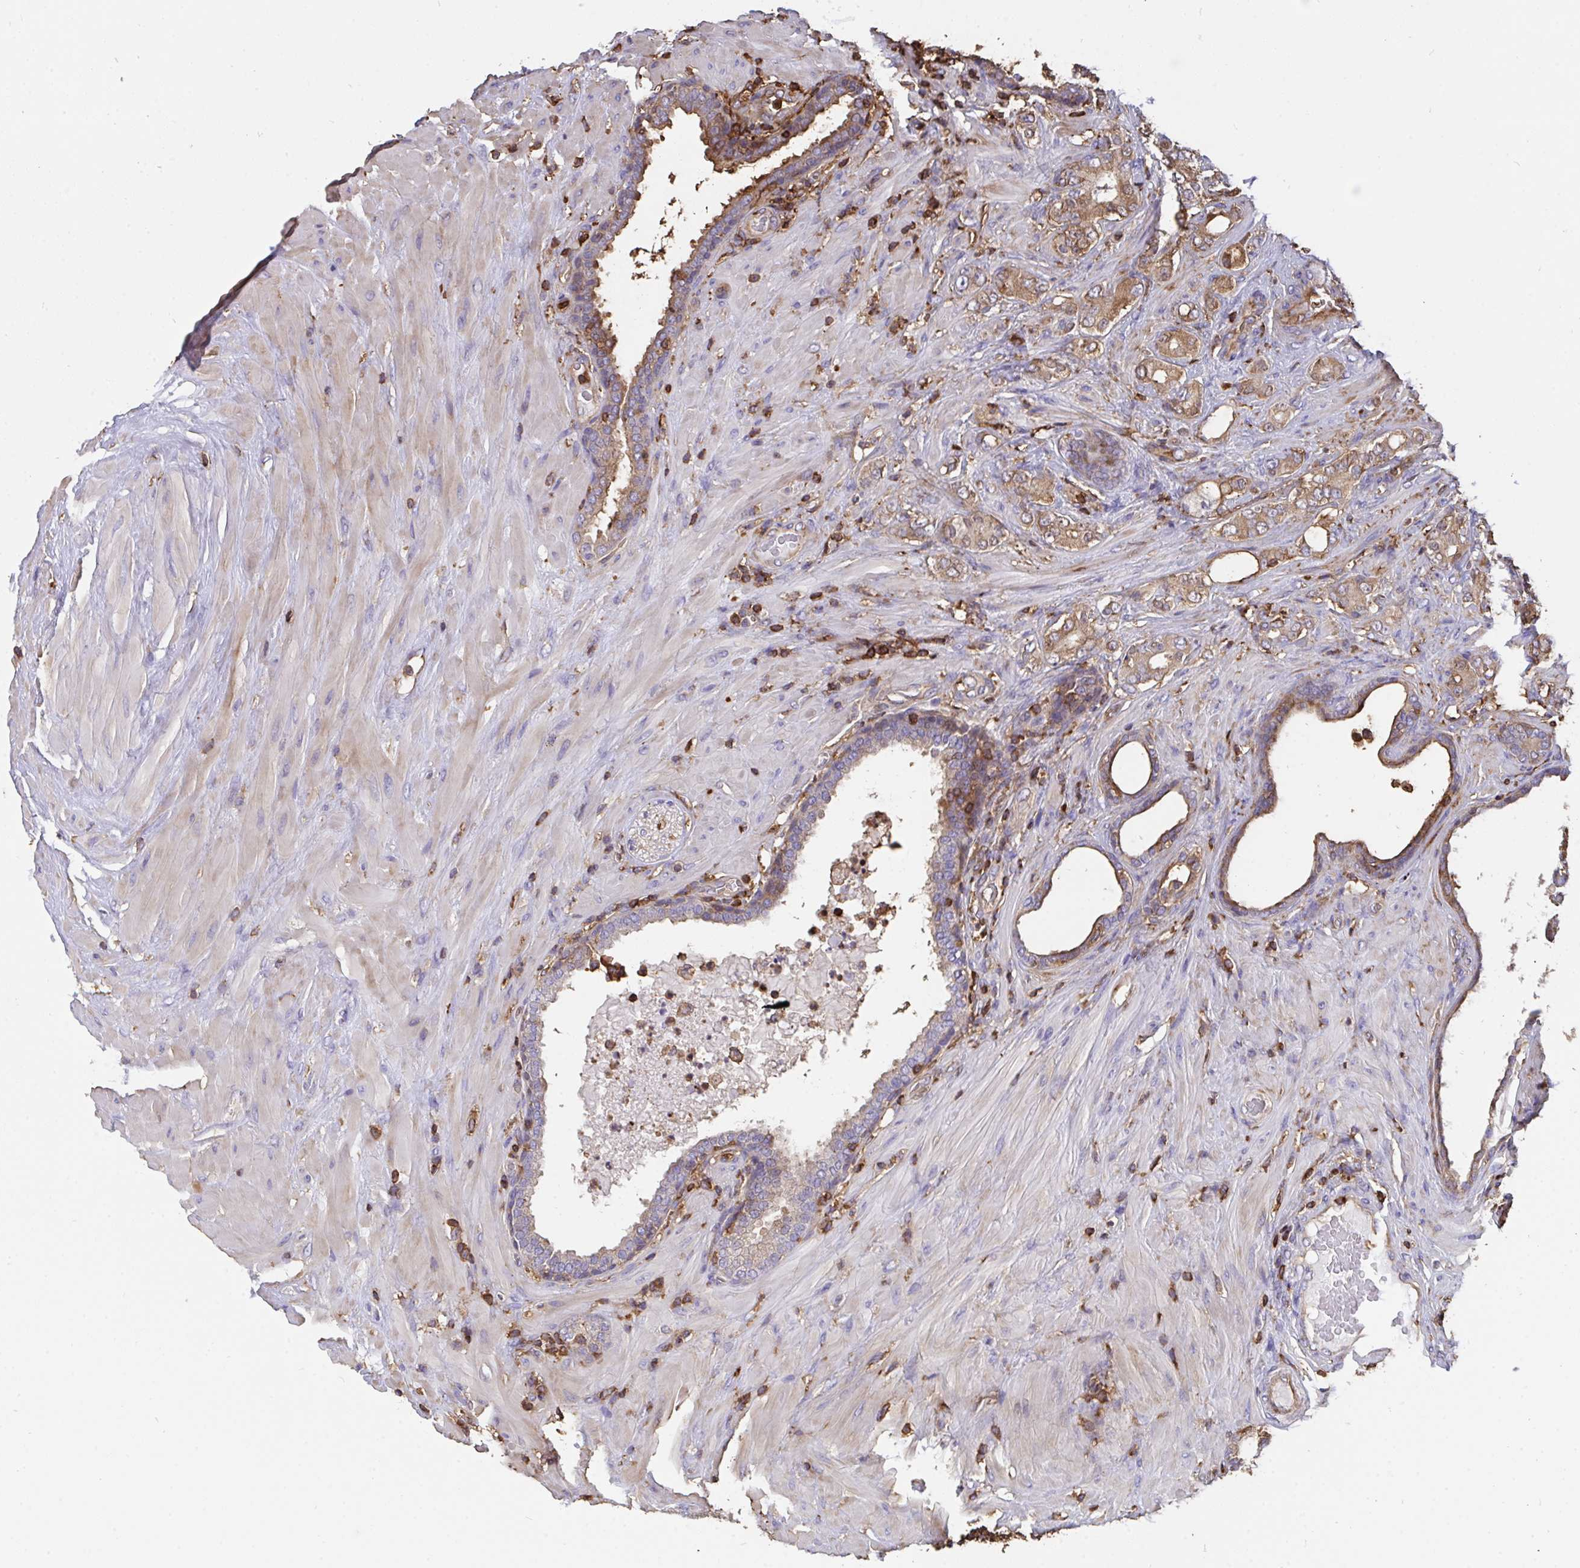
{"staining": {"intensity": "moderate", "quantity": ">75%", "location": "cytoplasmic/membranous"}, "tissue": "prostate cancer", "cell_type": "Tumor cells", "image_type": "cancer", "snomed": [{"axis": "morphology", "description": "Adenocarcinoma, High grade"}, {"axis": "topography", "description": "Prostate"}], "caption": "Adenocarcinoma (high-grade) (prostate) tissue demonstrates moderate cytoplasmic/membranous positivity in about >75% of tumor cells", "gene": "CFL1", "patient": {"sex": "male", "age": 62}}